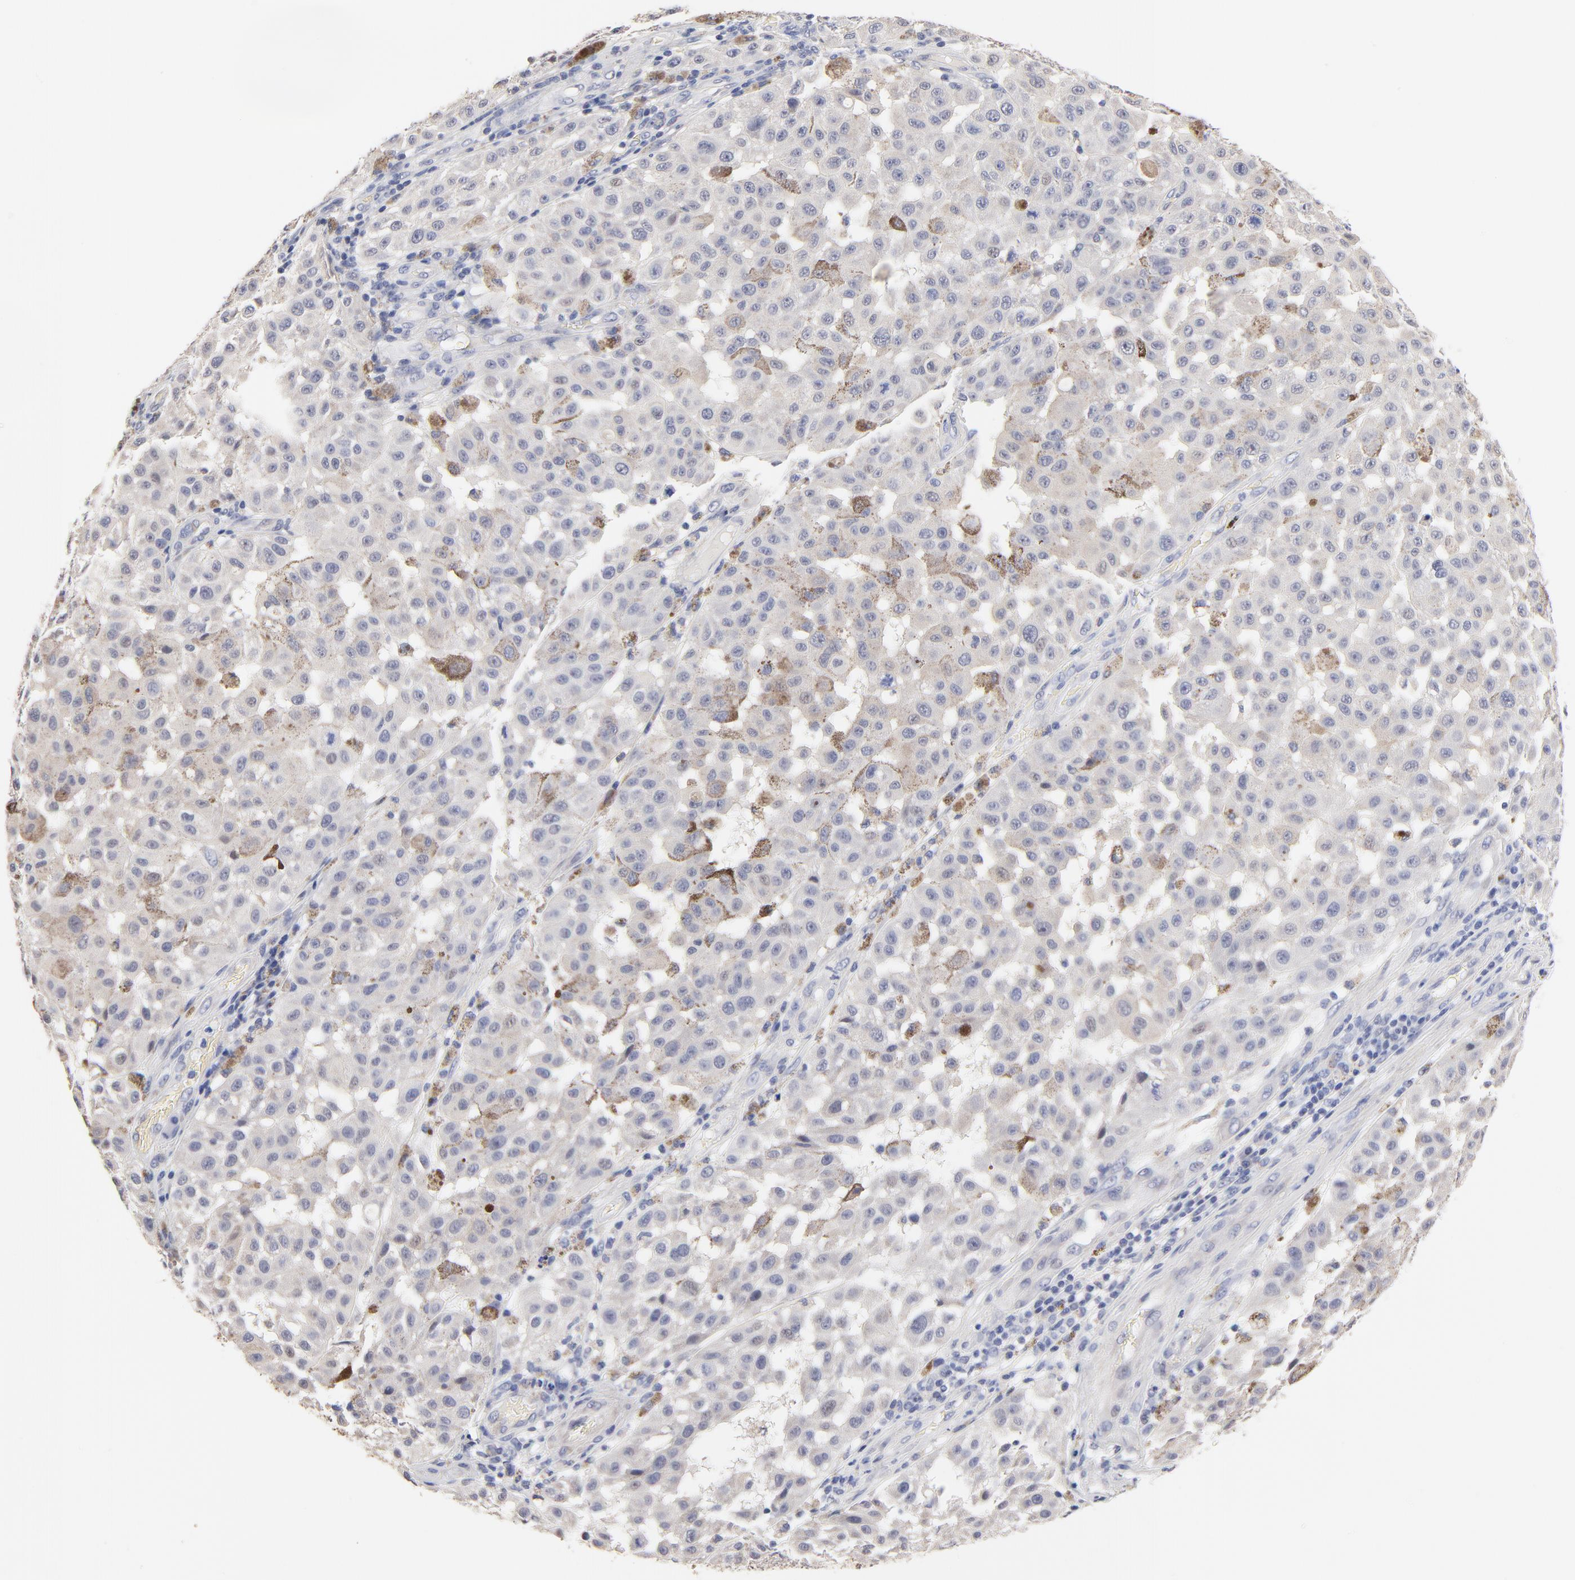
{"staining": {"intensity": "moderate", "quantity": "<25%", "location": "cytoplasmic/membranous"}, "tissue": "melanoma", "cell_type": "Tumor cells", "image_type": "cancer", "snomed": [{"axis": "morphology", "description": "Malignant melanoma, NOS"}, {"axis": "topography", "description": "Skin"}], "caption": "A brown stain shows moderate cytoplasmic/membranous staining of a protein in human melanoma tumor cells. The staining is performed using DAB brown chromogen to label protein expression. The nuclei are counter-stained blue using hematoxylin.", "gene": "TWNK", "patient": {"sex": "female", "age": 64}}